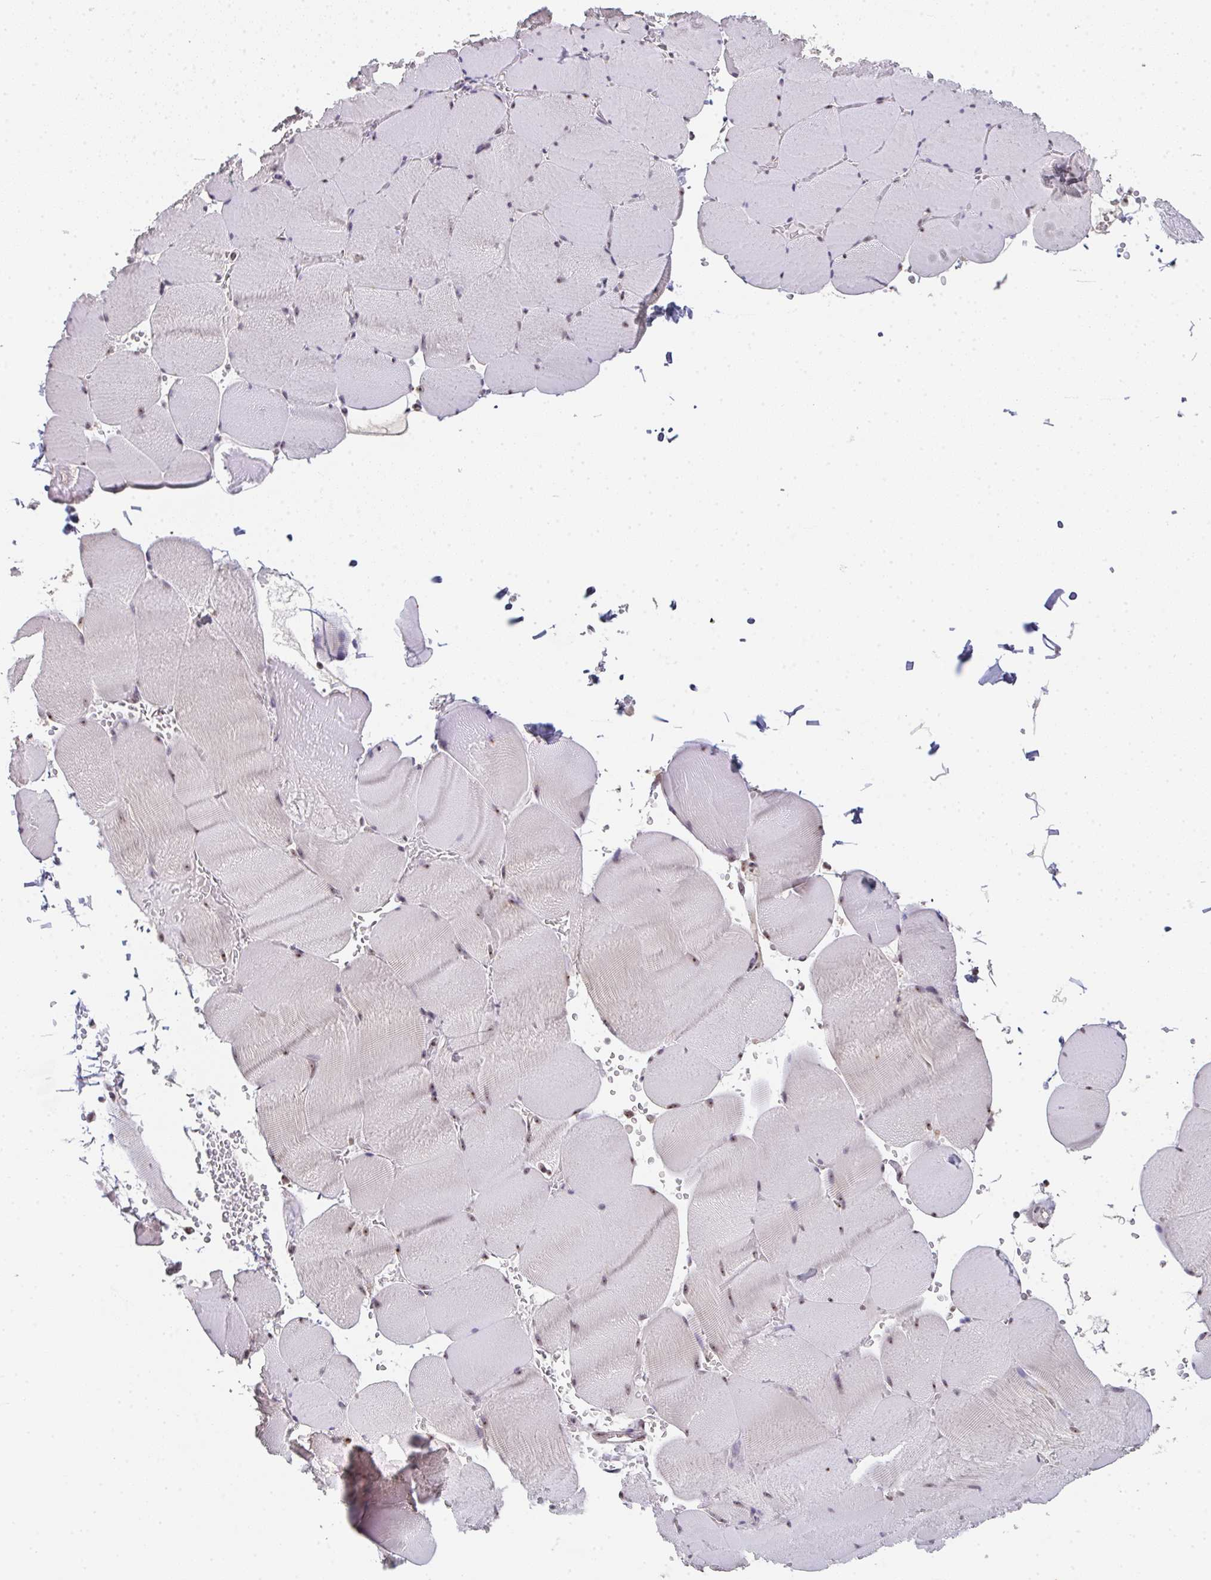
{"staining": {"intensity": "weak", "quantity": "25%-75%", "location": "nuclear"}, "tissue": "skeletal muscle", "cell_type": "Myocytes", "image_type": "normal", "snomed": [{"axis": "morphology", "description": "Normal tissue, NOS"}, {"axis": "topography", "description": "Skeletal muscle"}, {"axis": "topography", "description": "Head-Neck"}], "caption": "Human skeletal muscle stained for a protein (brown) exhibits weak nuclear positive expression in about 25%-75% of myocytes.", "gene": "DKC1", "patient": {"sex": "male", "age": 66}}